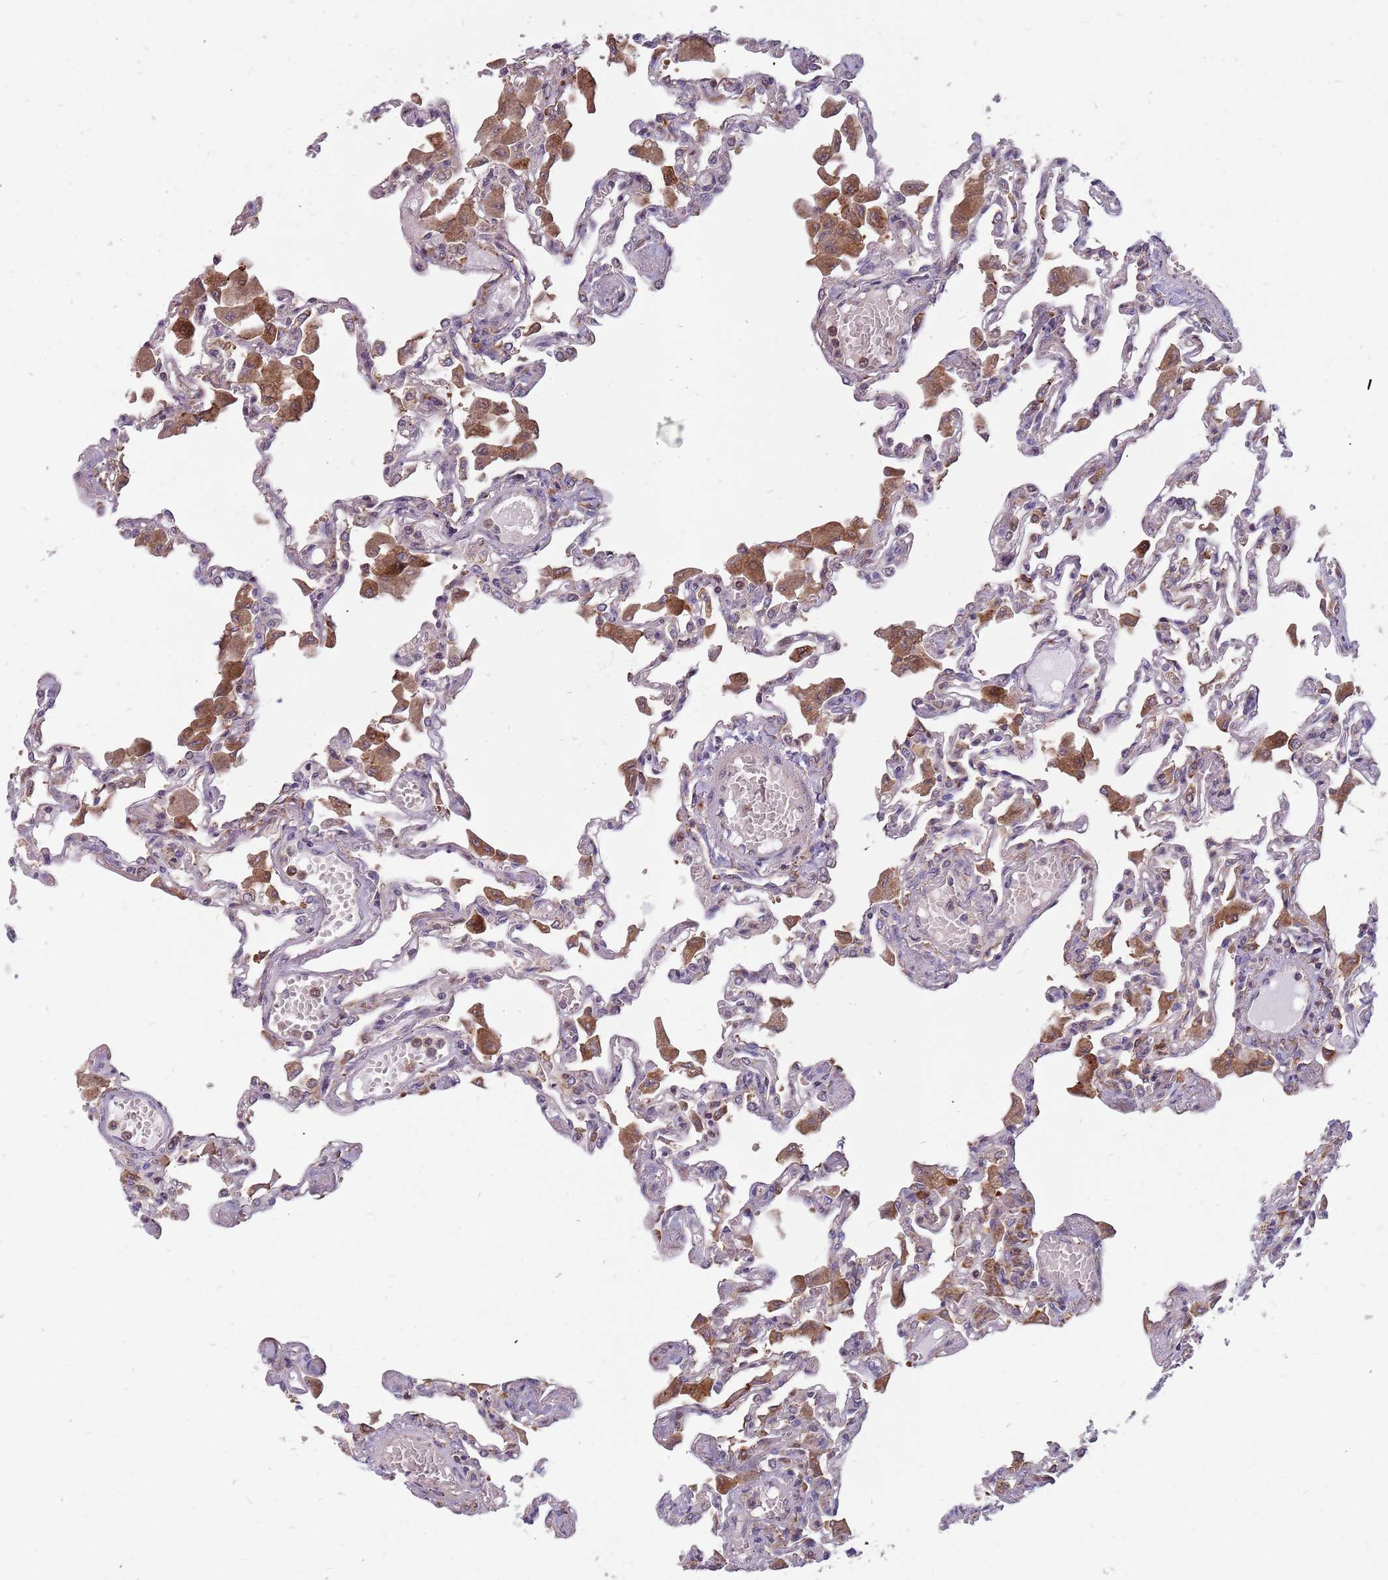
{"staining": {"intensity": "negative", "quantity": "none", "location": "none"}, "tissue": "lung", "cell_type": "Alveolar cells", "image_type": "normal", "snomed": [{"axis": "morphology", "description": "Normal tissue, NOS"}, {"axis": "topography", "description": "Bronchus"}, {"axis": "topography", "description": "Lung"}], "caption": "Immunohistochemistry histopathology image of normal human lung stained for a protein (brown), which displays no staining in alveolar cells. (DAB (3,3'-diaminobenzidine) immunohistochemistry with hematoxylin counter stain).", "gene": "NME4", "patient": {"sex": "female", "age": 49}}